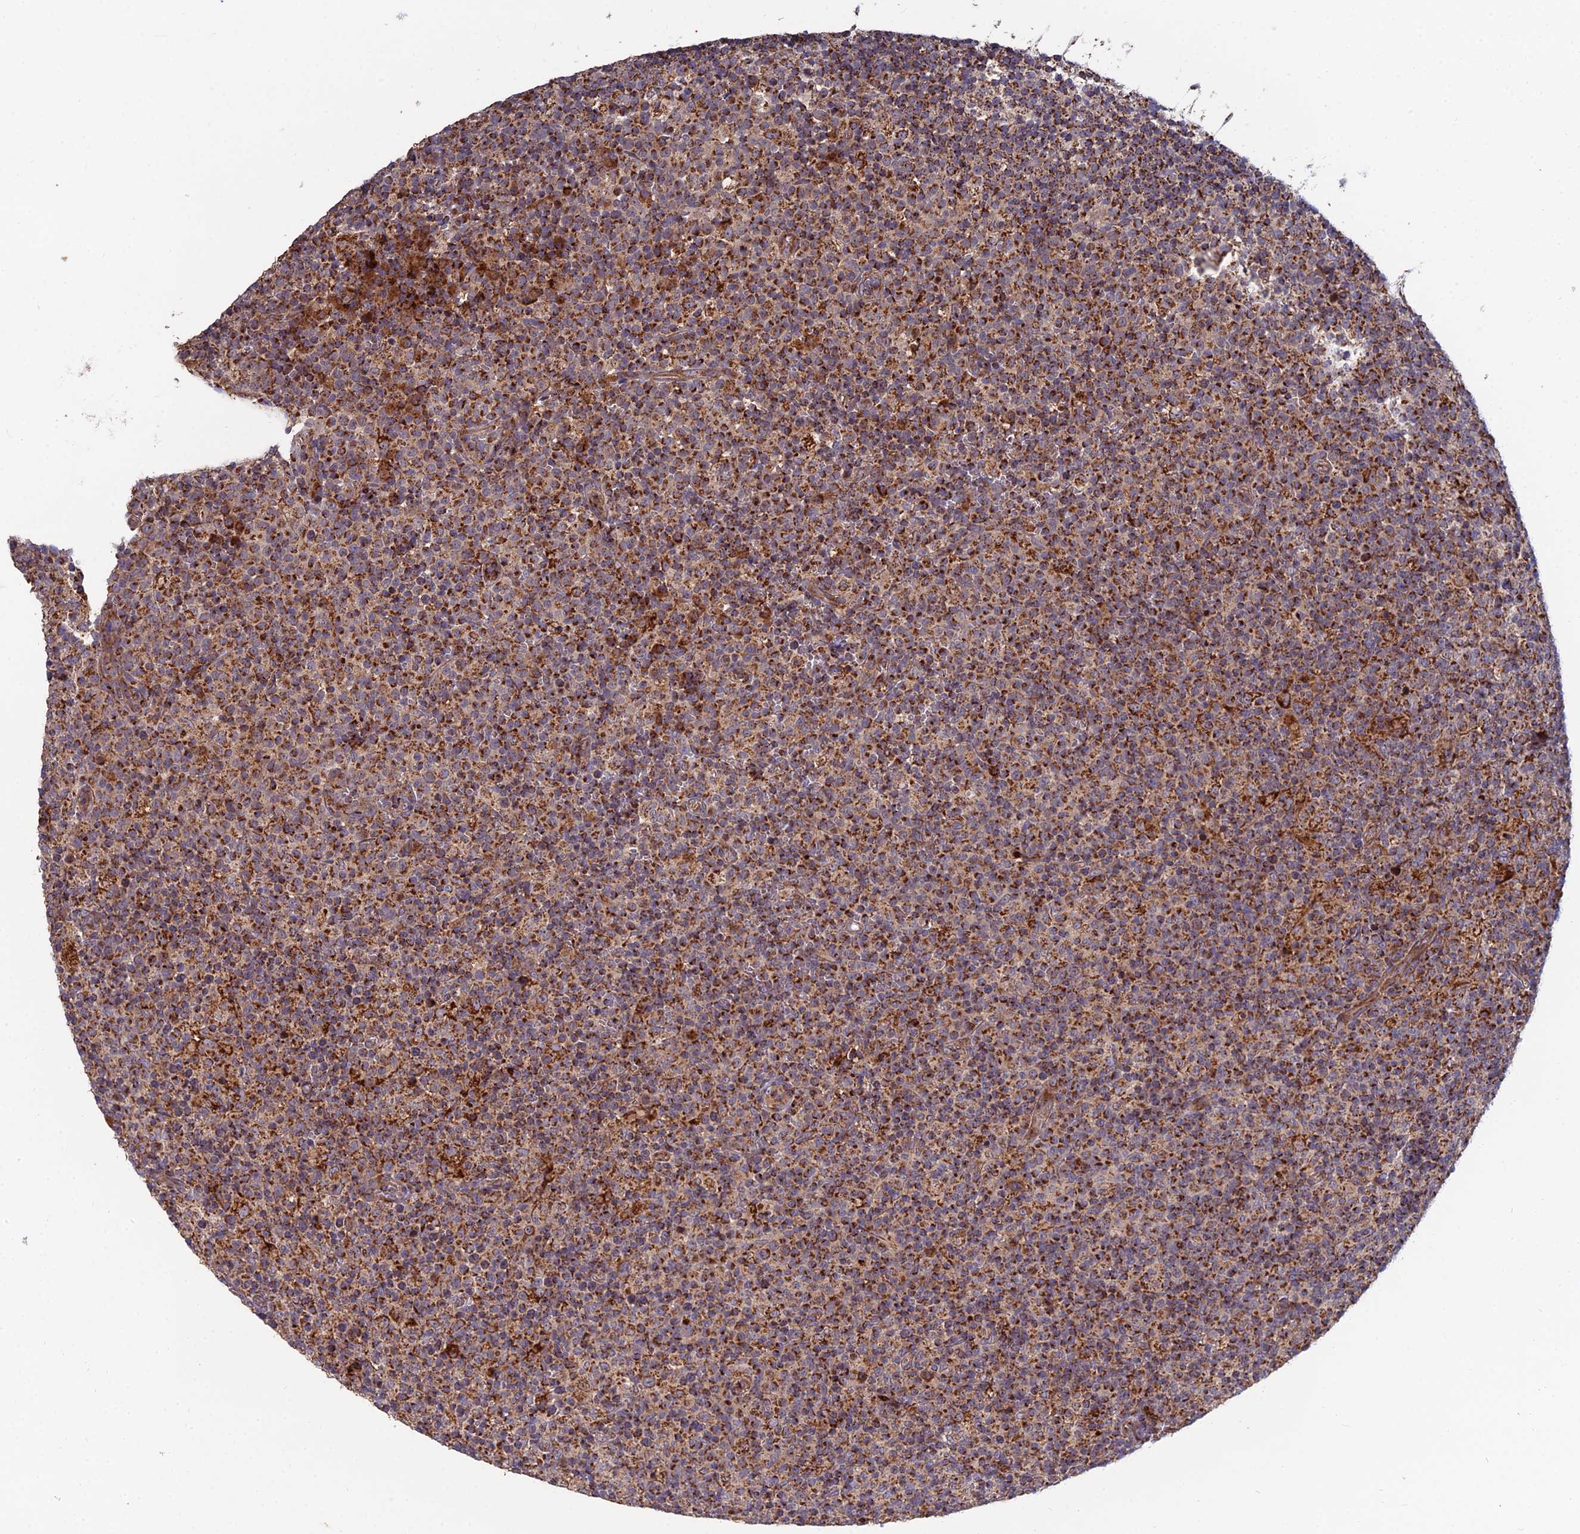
{"staining": {"intensity": "strong", "quantity": ">75%", "location": "cytoplasmic/membranous"}, "tissue": "lymph node", "cell_type": "Non-germinal center cells", "image_type": "normal", "snomed": [{"axis": "morphology", "description": "Normal tissue, NOS"}, {"axis": "morphology", "description": "Inflammation, NOS"}, {"axis": "topography", "description": "Lymph node"}], "caption": "Immunohistochemistry (IHC) of unremarkable lymph node shows high levels of strong cytoplasmic/membranous staining in approximately >75% of non-germinal center cells. The protein of interest is stained brown, and the nuclei are stained in blue (DAB (3,3'-diaminobenzidine) IHC with brightfield microscopy, high magnification).", "gene": "RIC8B", "patient": {"sex": "male", "age": 55}}